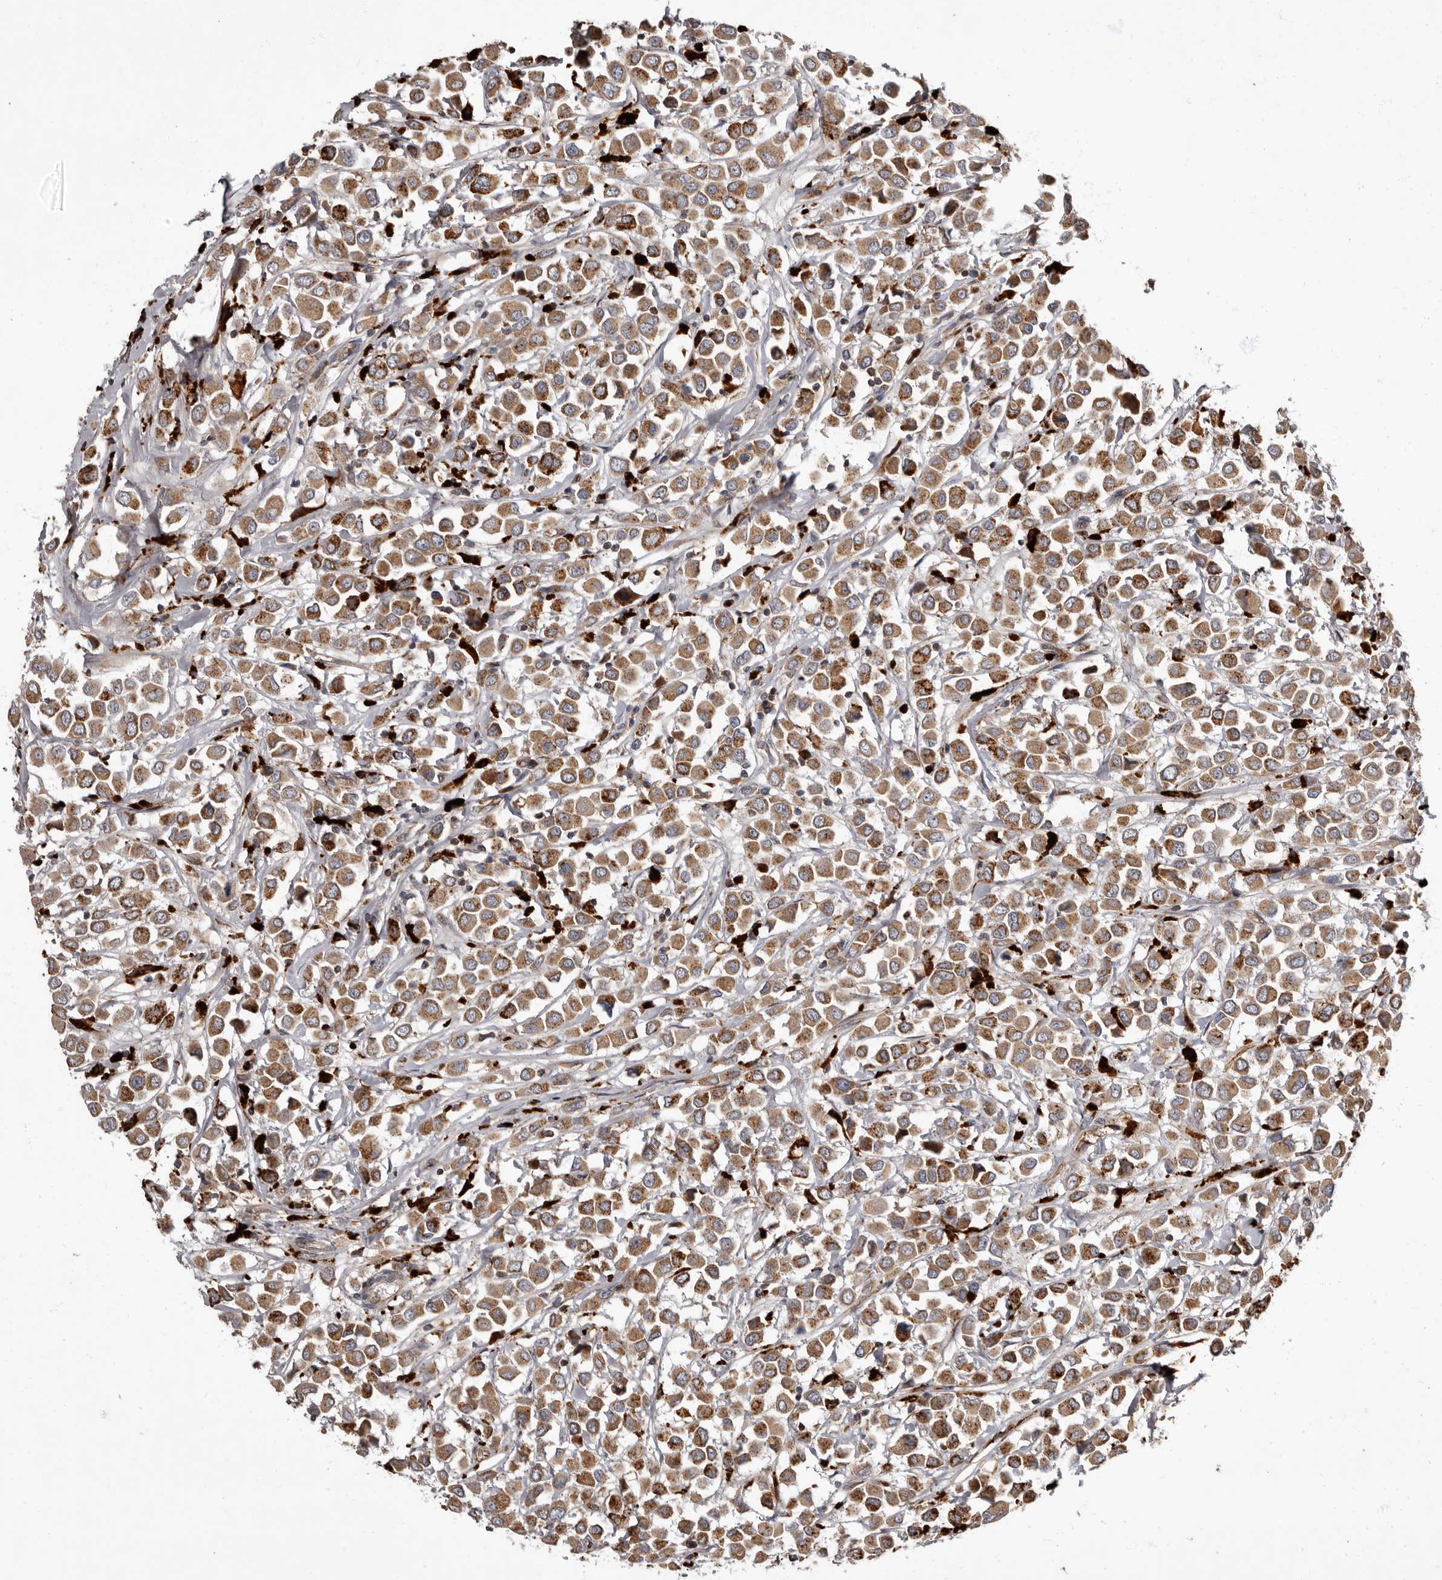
{"staining": {"intensity": "moderate", "quantity": ">75%", "location": "cytoplasmic/membranous"}, "tissue": "breast cancer", "cell_type": "Tumor cells", "image_type": "cancer", "snomed": [{"axis": "morphology", "description": "Duct carcinoma"}, {"axis": "topography", "description": "Breast"}], "caption": "The histopathology image displays staining of infiltrating ductal carcinoma (breast), revealing moderate cytoplasmic/membranous protein expression (brown color) within tumor cells.", "gene": "ADCY2", "patient": {"sex": "female", "age": 61}}